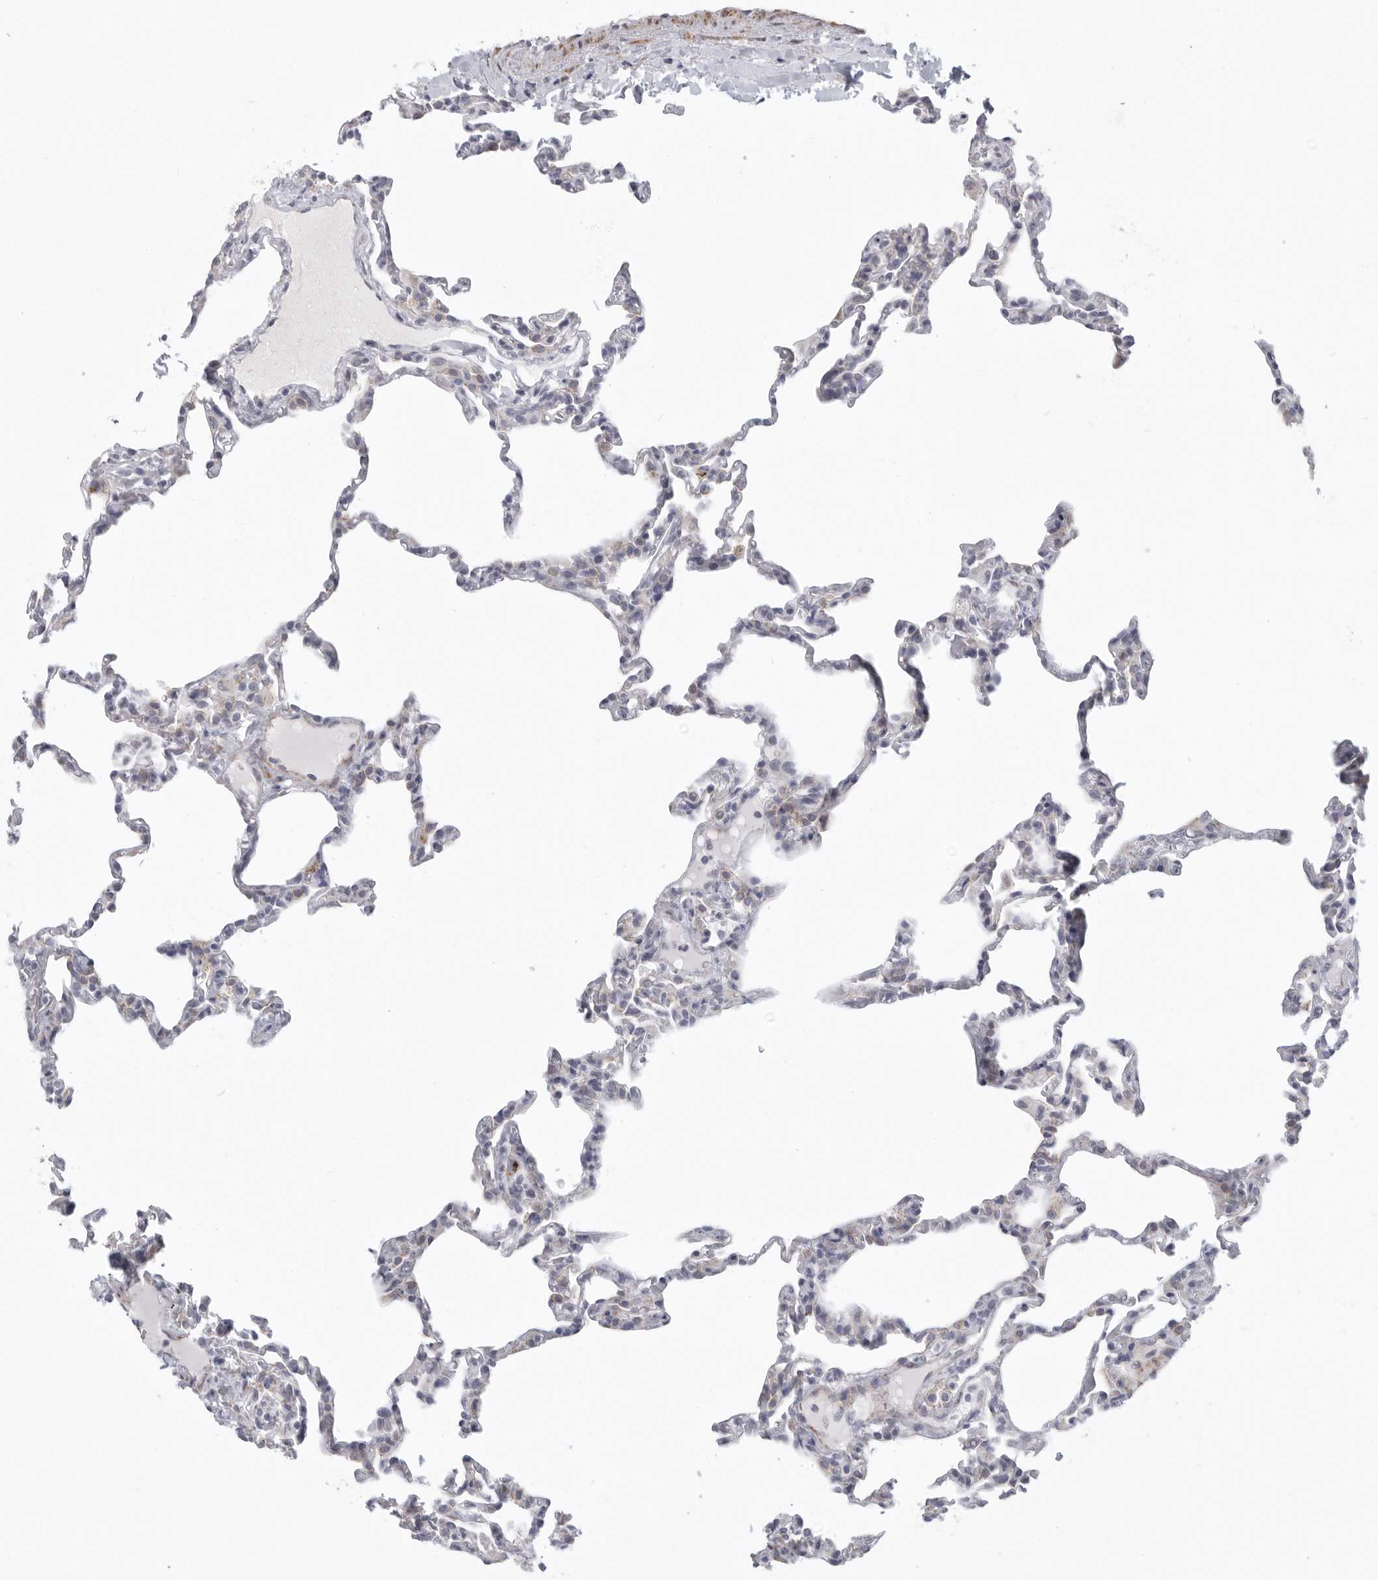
{"staining": {"intensity": "negative", "quantity": "none", "location": "none"}, "tissue": "lung", "cell_type": "Alveolar cells", "image_type": "normal", "snomed": [{"axis": "morphology", "description": "Normal tissue, NOS"}, {"axis": "topography", "description": "Lung"}], "caption": "Immunohistochemical staining of benign human lung shows no significant positivity in alveolar cells.", "gene": "STAB2", "patient": {"sex": "male", "age": 20}}